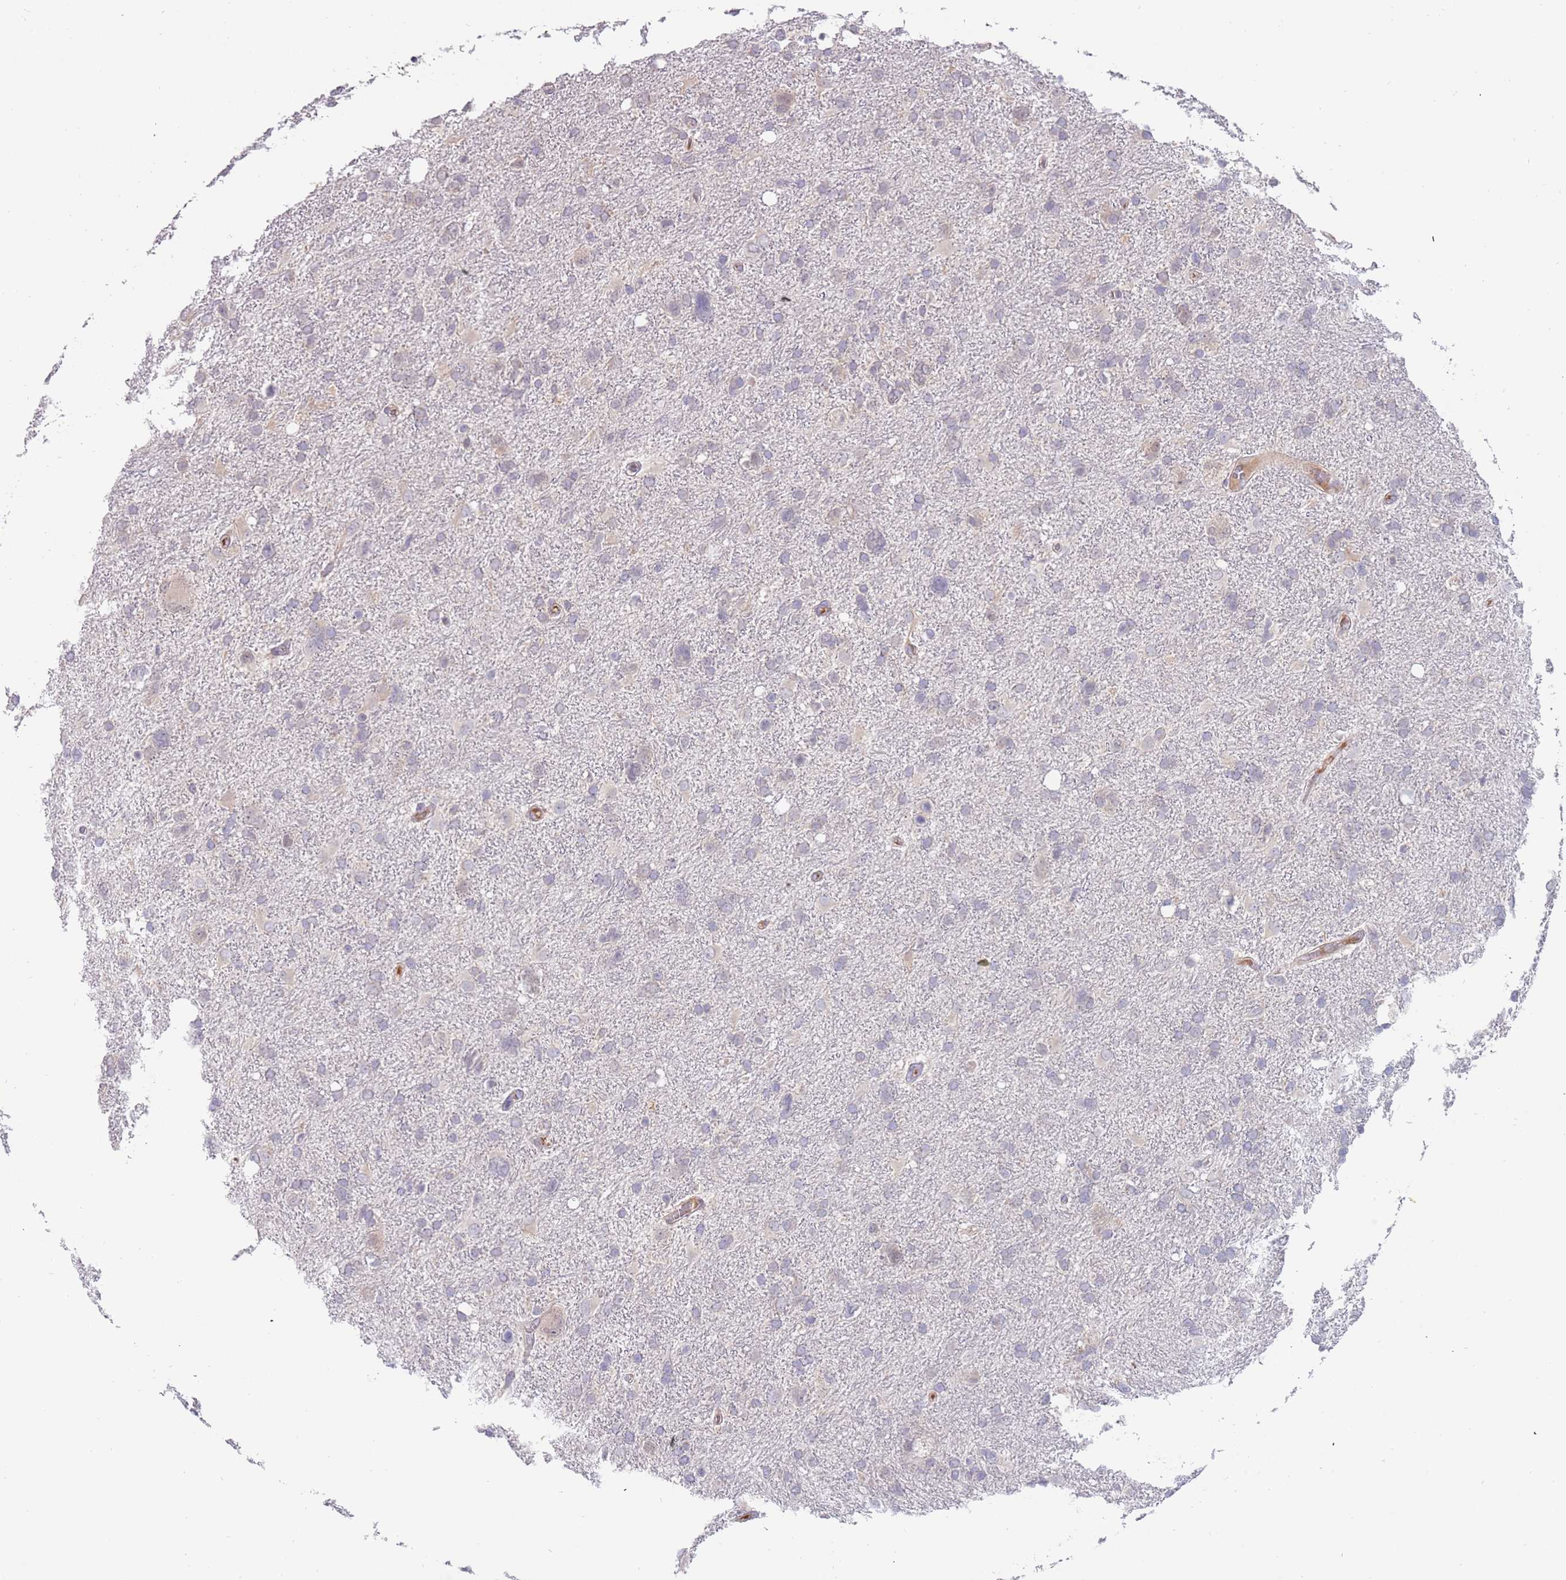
{"staining": {"intensity": "negative", "quantity": "none", "location": "none"}, "tissue": "glioma", "cell_type": "Tumor cells", "image_type": "cancer", "snomed": [{"axis": "morphology", "description": "Glioma, malignant, High grade"}, {"axis": "topography", "description": "Brain"}], "caption": "This is an immunohistochemistry histopathology image of malignant high-grade glioma. There is no staining in tumor cells.", "gene": "ZNF746", "patient": {"sex": "male", "age": 61}}